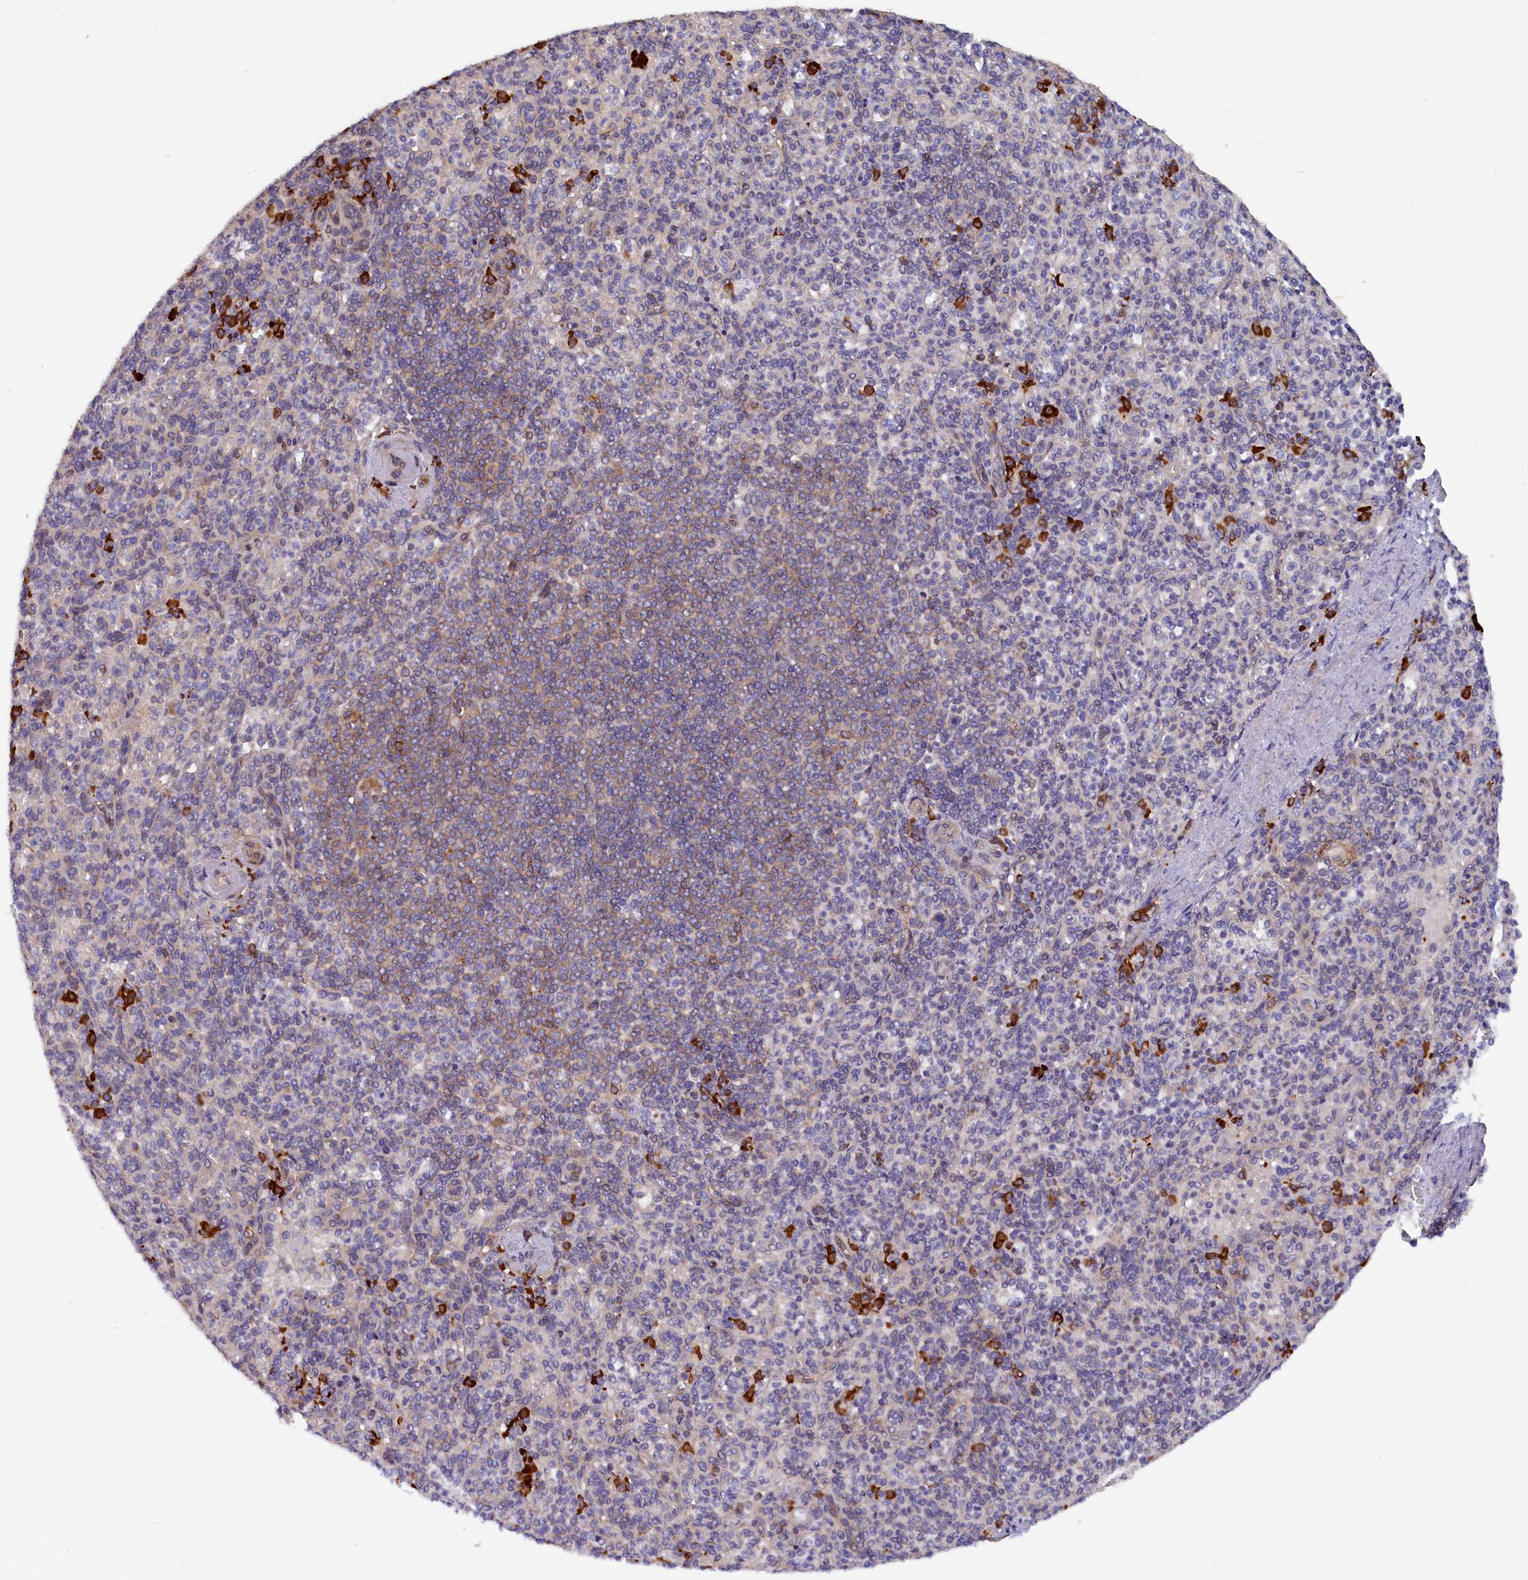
{"staining": {"intensity": "weak", "quantity": ">75%", "location": "cytoplasmic/membranous"}, "tissue": "spleen", "cell_type": "Cells in red pulp", "image_type": "normal", "snomed": [{"axis": "morphology", "description": "Normal tissue, NOS"}, {"axis": "topography", "description": "Spleen"}], "caption": "Cells in red pulp reveal low levels of weak cytoplasmic/membranous positivity in approximately >75% of cells in unremarkable spleen.", "gene": "JPT2", "patient": {"sex": "female", "age": 74}}